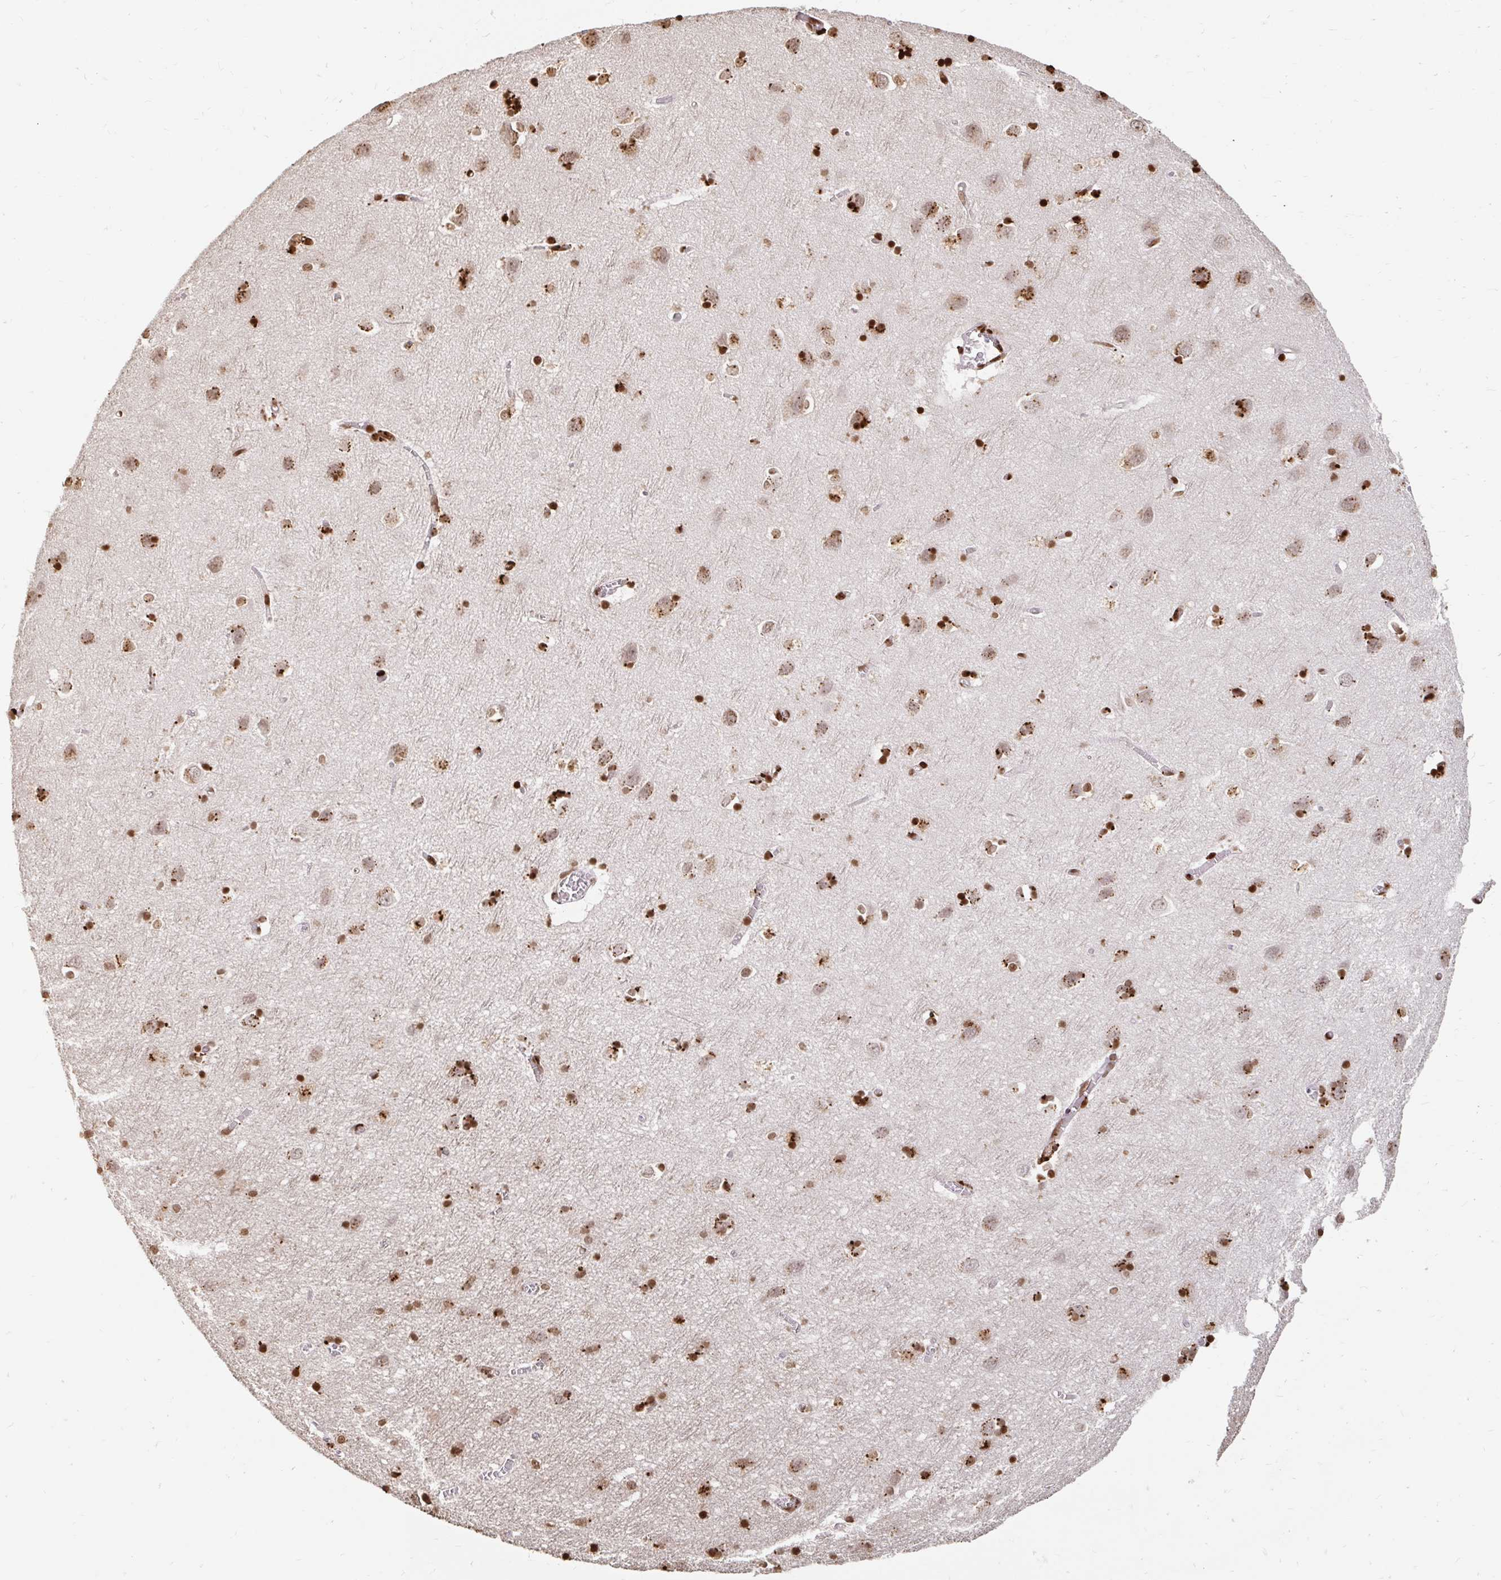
{"staining": {"intensity": "moderate", "quantity": ">75%", "location": "nuclear"}, "tissue": "cerebral cortex", "cell_type": "Endothelial cells", "image_type": "normal", "snomed": [{"axis": "morphology", "description": "Normal tissue, NOS"}, {"axis": "topography", "description": "Cerebral cortex"}], "caption": "This micrograph reveals IHC staining of unremarkable human cerebral cortex, with medium moderate nuclear positivity in approximately >75% of endothelial cells.", "gene": "H2BC5", "patient": {"sex": "male", "age": 70}}